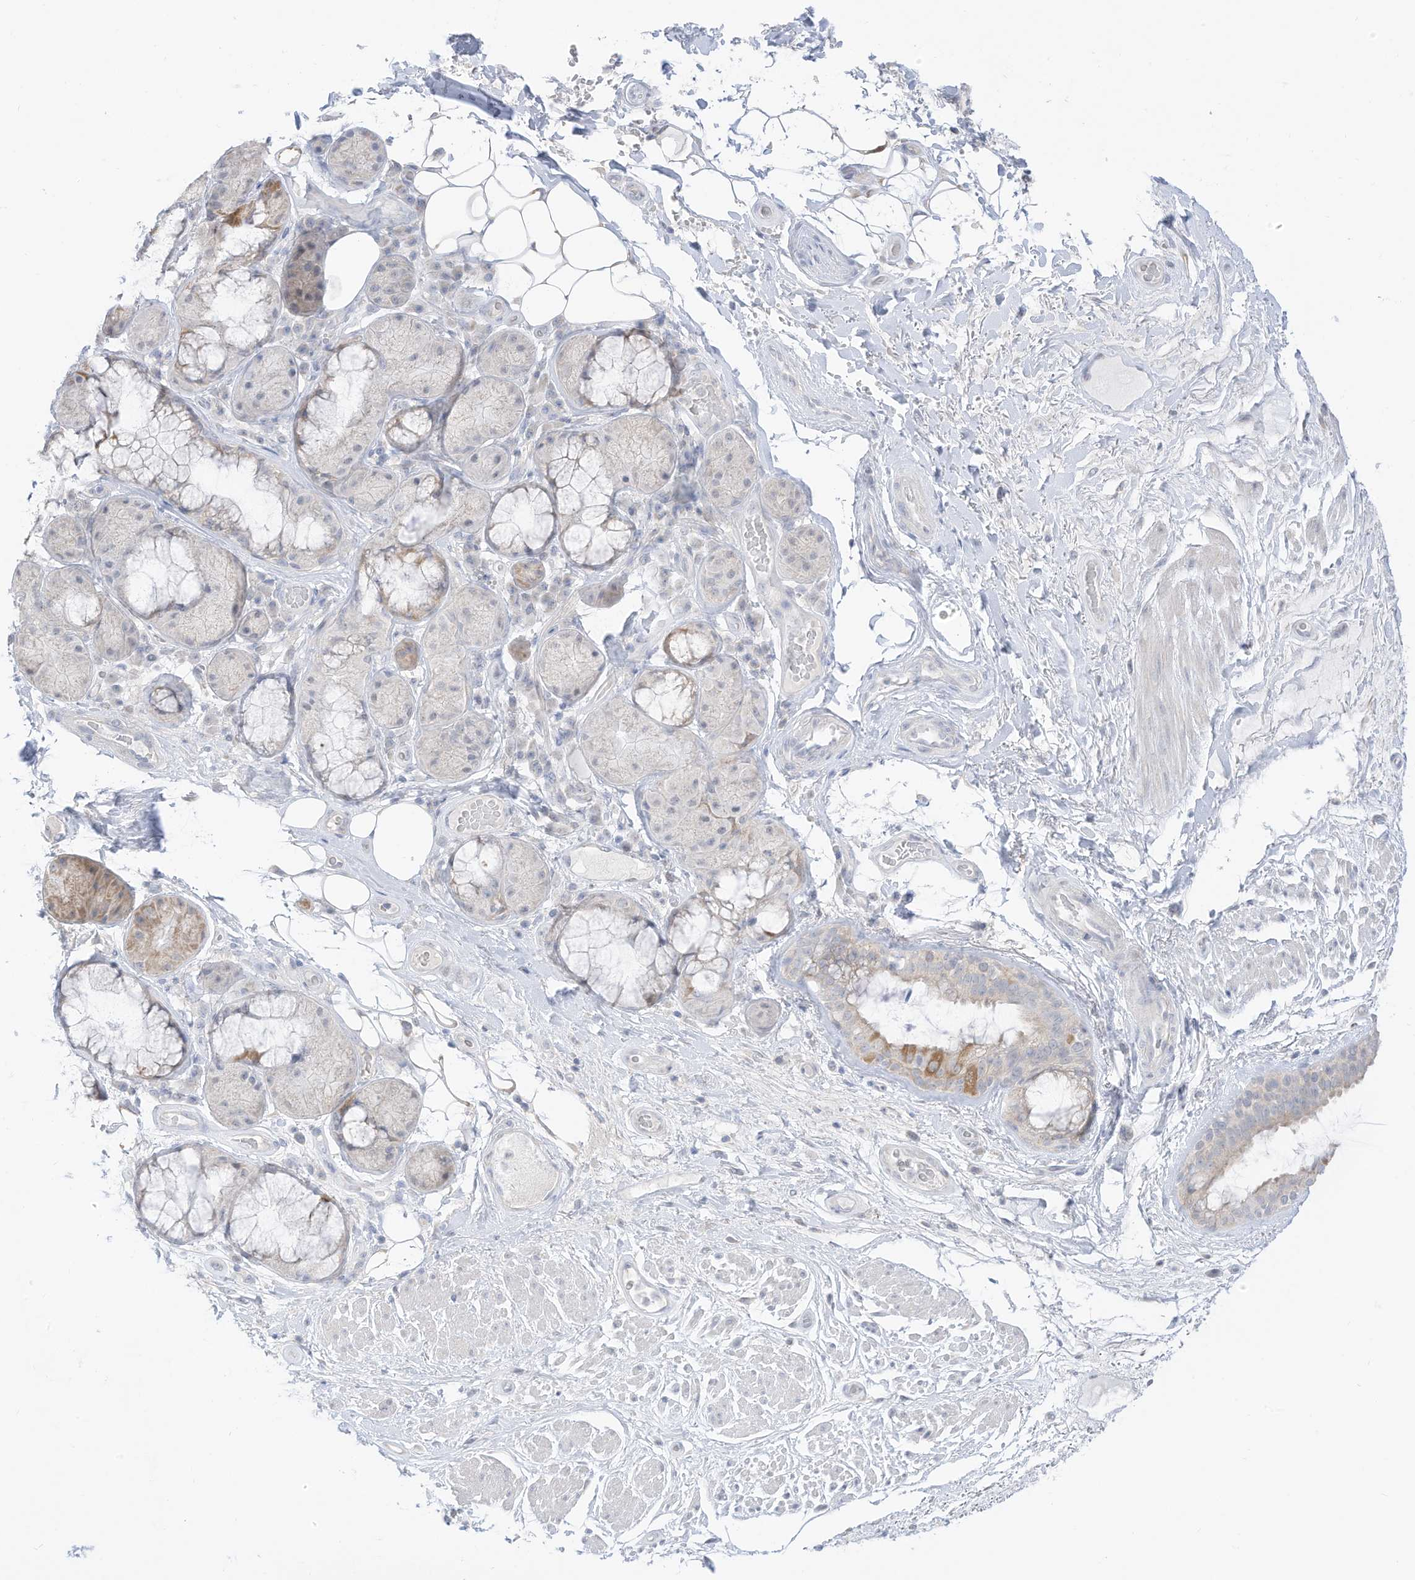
{"staining": {"intensity": "moderate", "quantity": "25%-75%", "location": "cytoplasmic/membranous"}, "tissue": "bronchus", "cell_type": "Respiratory epithelial cells", "image_type": "normal", "snomed": [{"axis": "morphology", "description": "Normal tissue, NOS"}, {"axis": "morphology", "description": "Squamous cell carcinoma, NOS"}, {"axis": "topography", "description": "Lymph node"}, {"axis": "topography", "description": "Bronchus"}, {"axis": "topography", "description": "Lung"}], "caption": "Approximately 25%-75% of respiratory epithelial cells in benign bronchus reveal moderate cytoplasmic/membranous protein staining as visualized by brown immunohistochemical staining.", "gene": "OGT", "patient": {"sex": "male", "age": 66}}